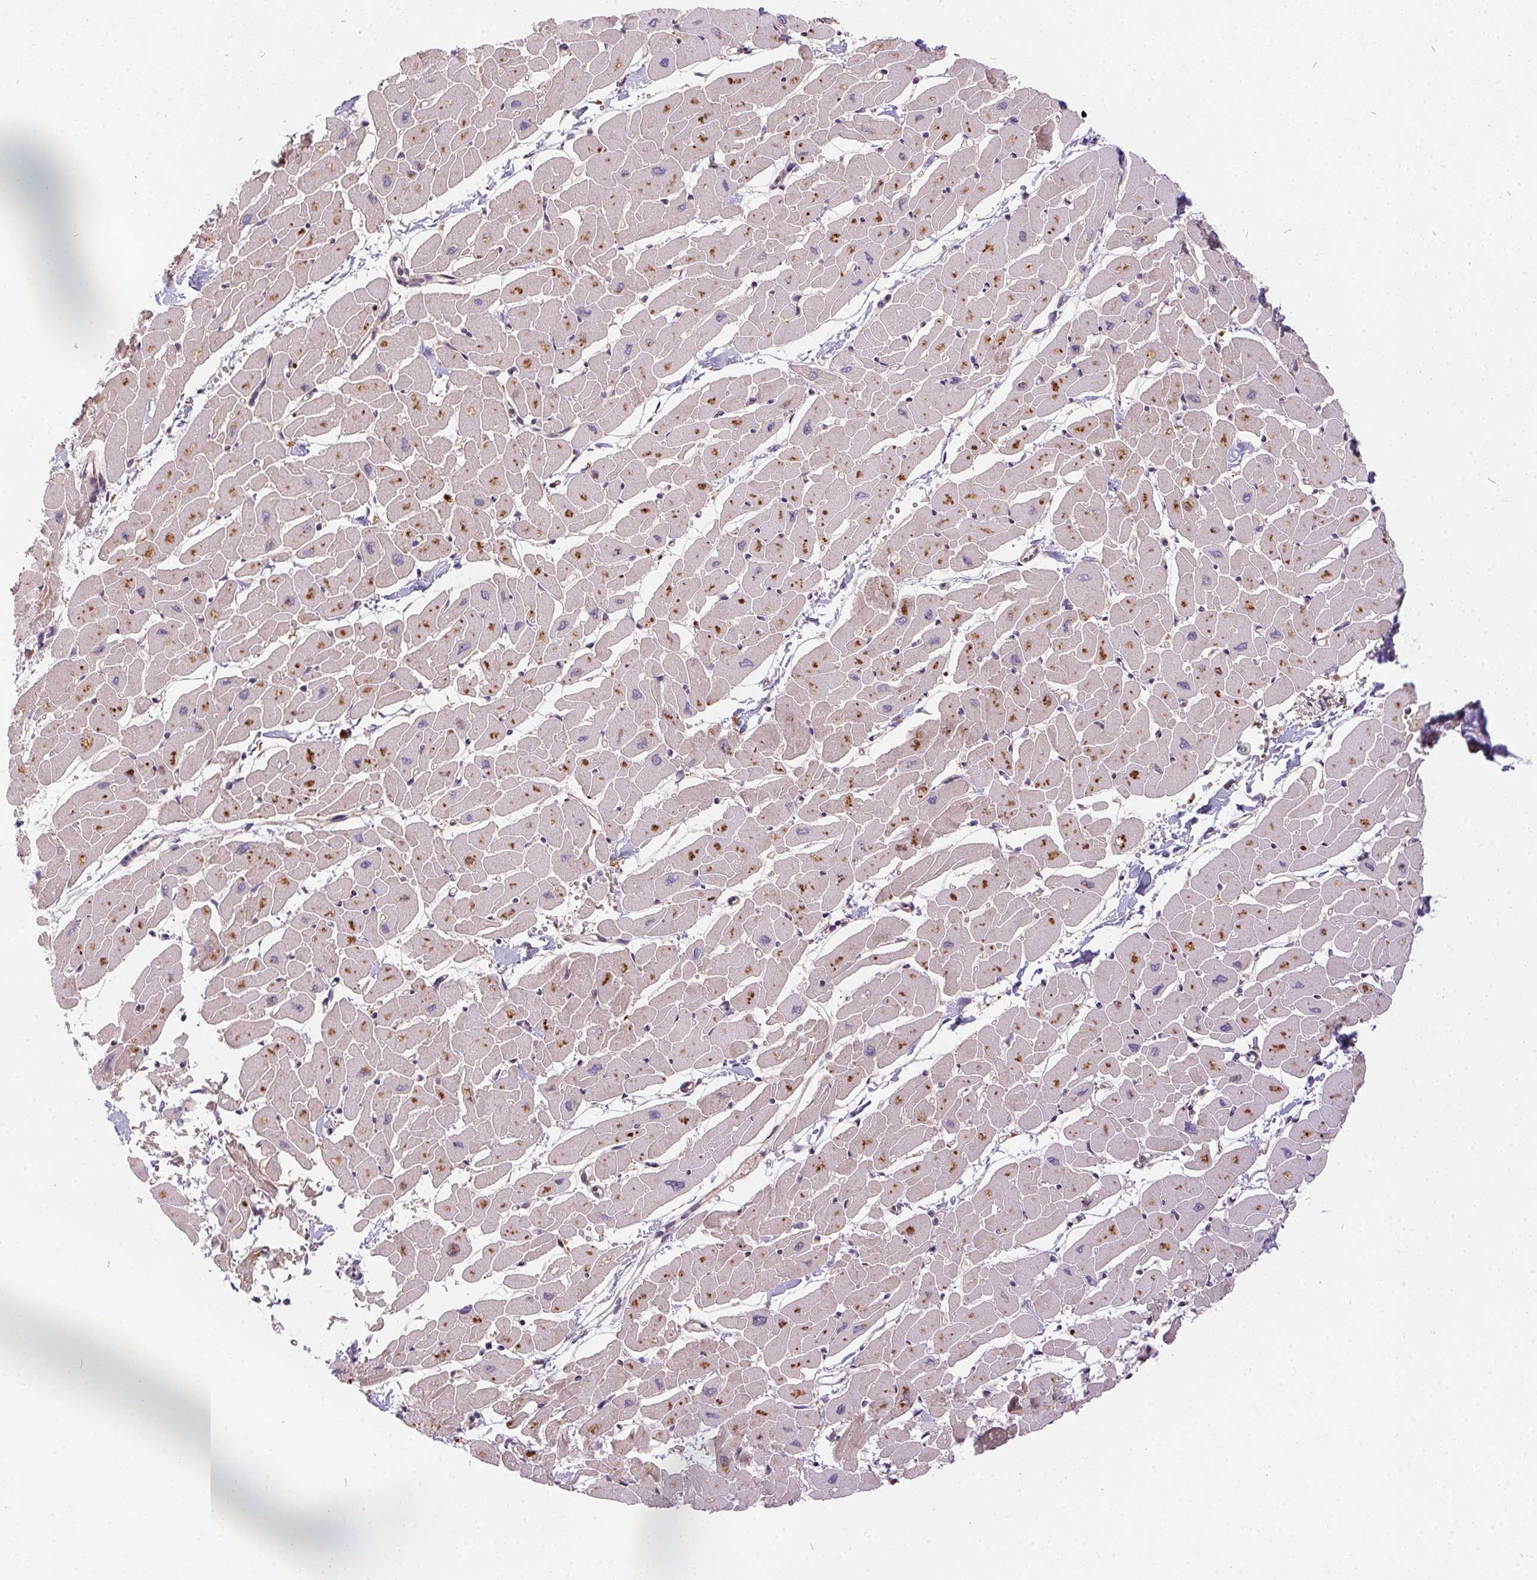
{"staining": {"intensity": "weak", "quantity": "25%-75%", "location": "cytoplasmic/membranous"}, "tissue": "heart muscle", "cell_type": "Cardiomyocytes", "image_type": "normal", "snomed": [{"axis": "morphology", "description": "Normal tissue, NOS"}, {"axis": "topography", "description": "Heart"}], "caption": "Protein expression analysis of normal heart muscle demonstrates weak cytoplasmic/membranous staining in about 25%-75% of cardiomyocytes. (DAB (3,3'-diaminobenzidine) = brown stain, brightfield microscopy at high magnification).", "gene": "NUDT16", "patient": {"sex": "male", "age": 57}}